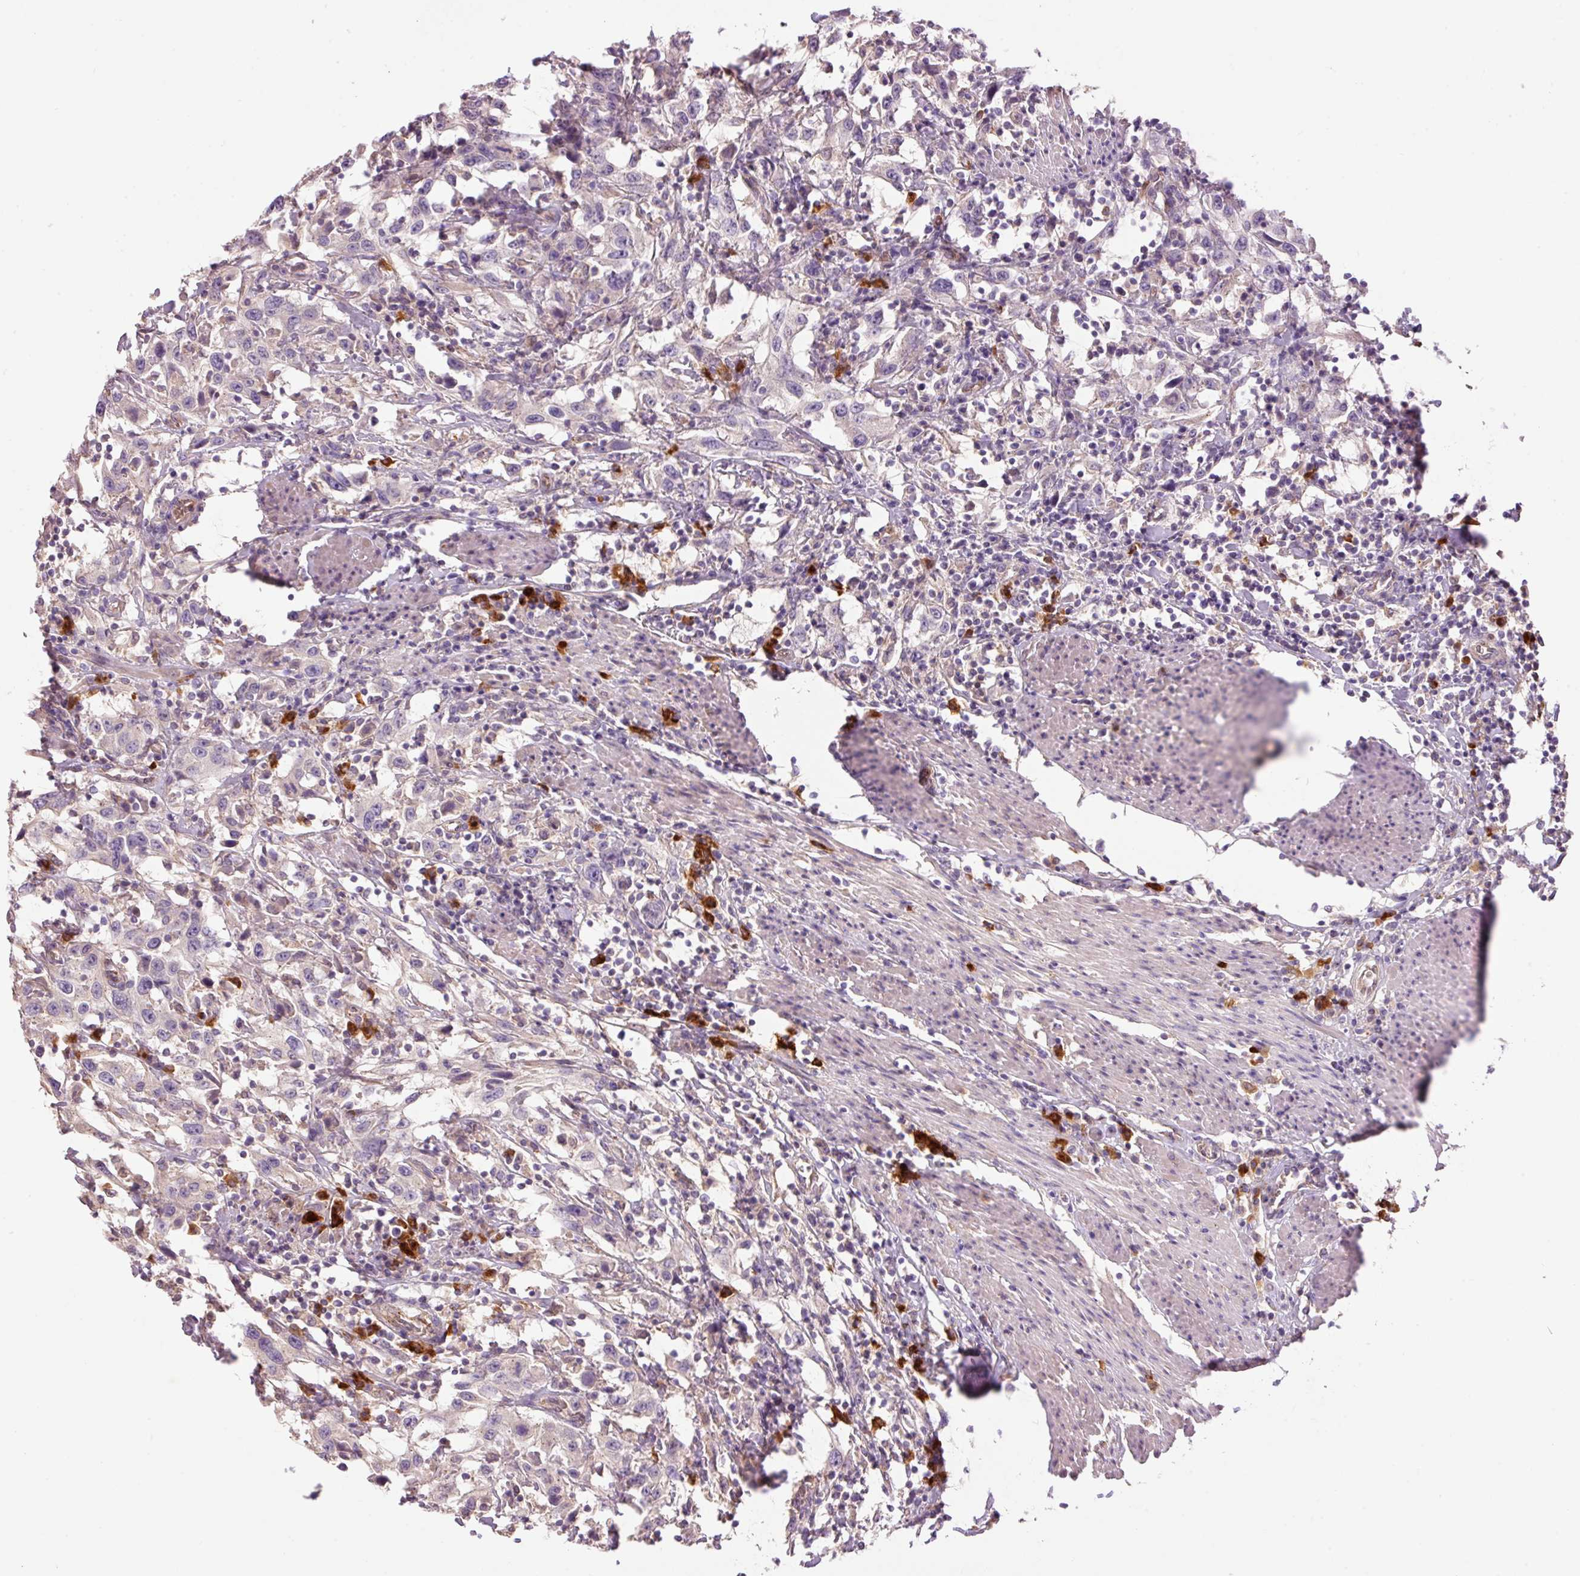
{"staining": {"intensity": "negative", "quantity": "none", "location": "none"}, "tissue": "urothelial cancer", "cell_type": "Tumor cells", "image_type": "cancer", "snomed": [{"axis": "morphology", "description": "Urothelial carcinoma, High grade"}, {"axis": "topography", "description": "Urinary bladder"}], "caption": "This is a photomicrograph of immunohistochemistry staining of urothelial carcinoma (high-grade), which shows no expression in tumor cells.", "gene": "PNPLA5", "patient": {"sex": "male", "age": 61}}